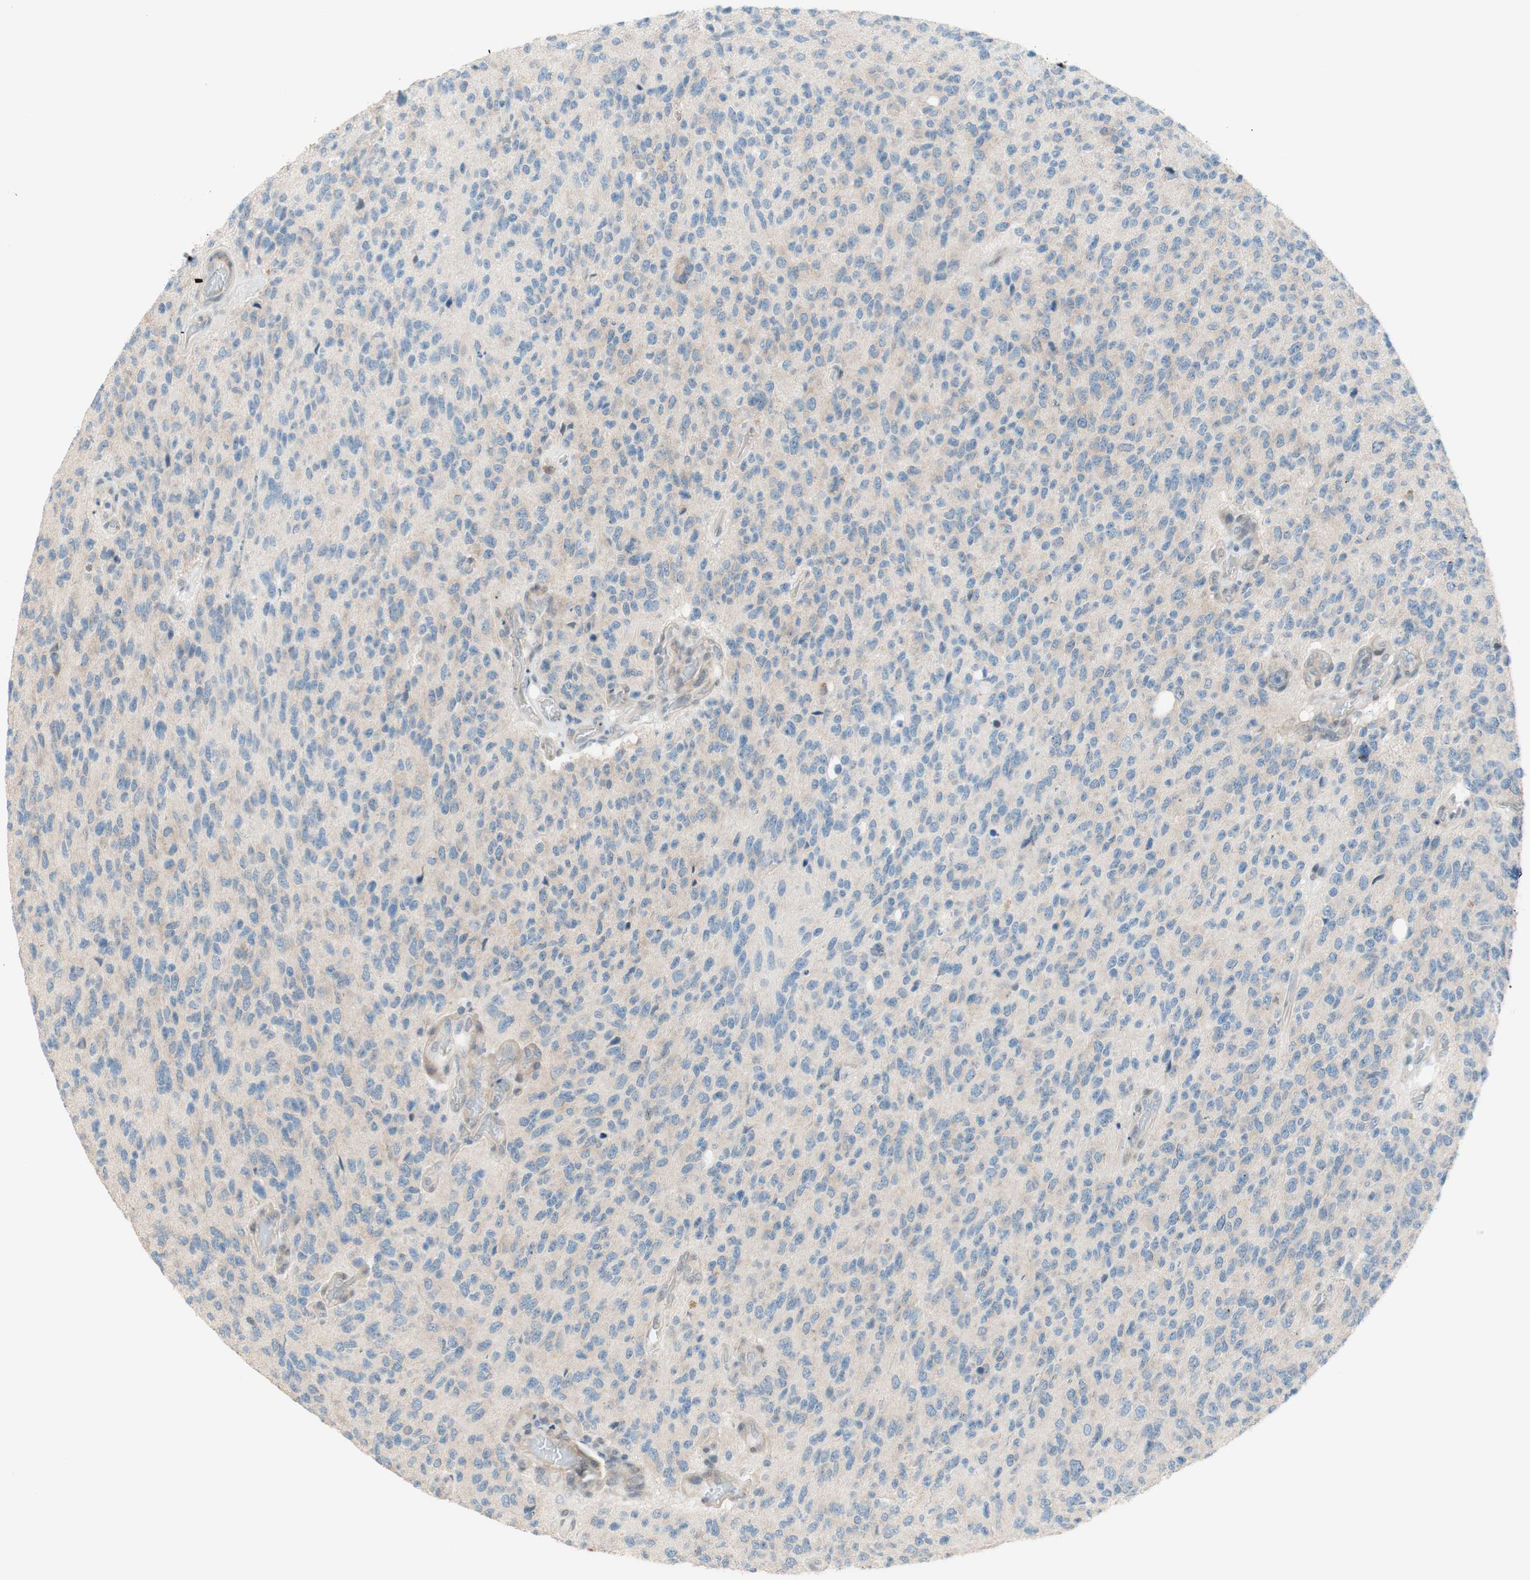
{"staining": {"intensity": "negative", "quantity": "none", "location": "none"}, "tissue": "glioma", "cell_type": "Tumor cells", "image_type": "cancer", "snomed": [{"axis": "morphology", "description": "Glioma, malignant, High grade"}, {"axis": "topography", "description": "pancreas cauda"}], "caption": "An immunohistochemistry (IHC) photomicrograph of glioma is shown. There is no staining in tumor cells of glioma.", "gene": "JPH1", "patient": {"sex": "male", "age": 60}}